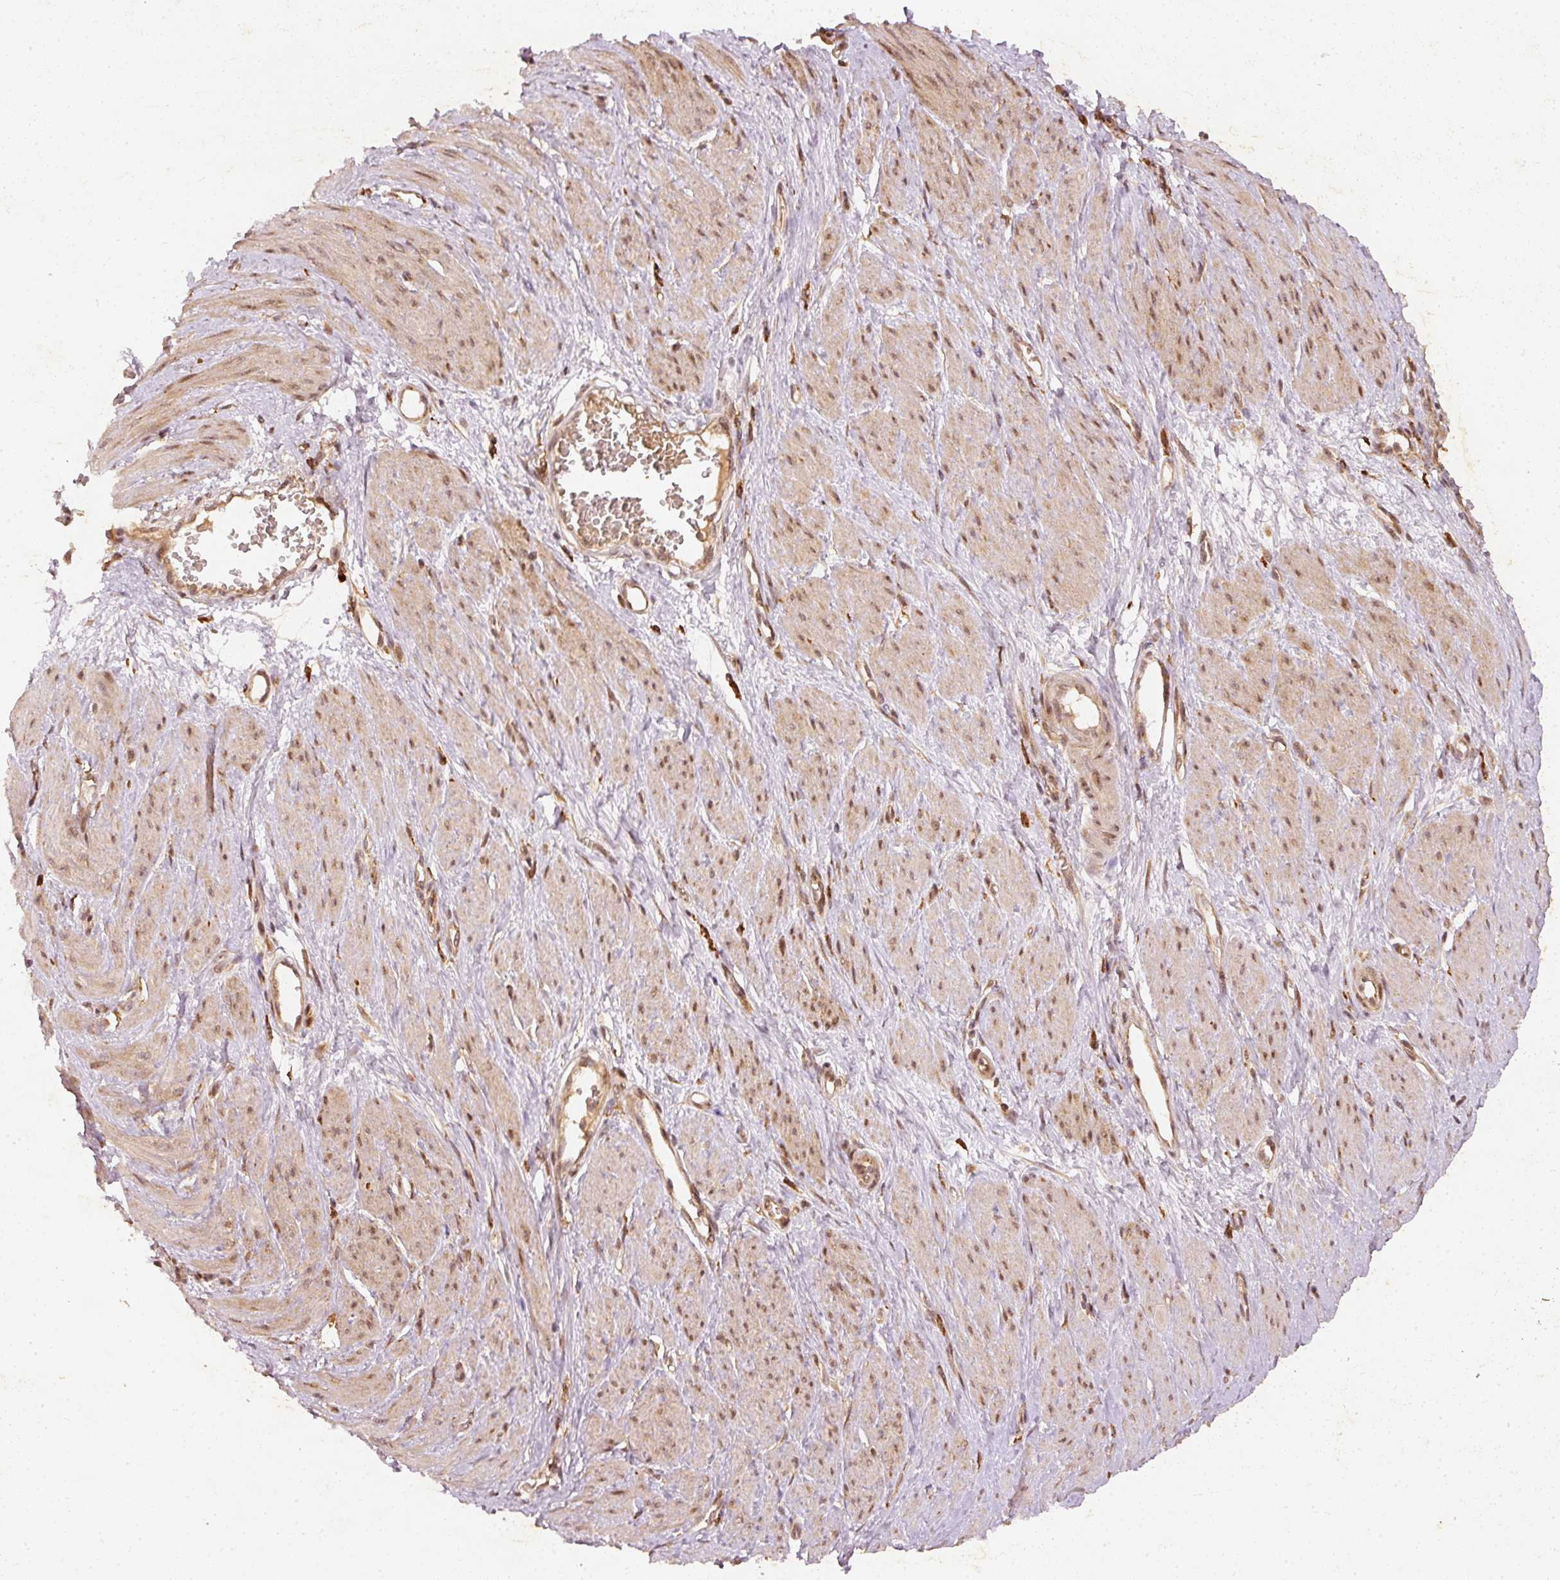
{"staining": {"intensity": "moderate", "quantity": ">75%", "location": "nuclear"}, "tissue": "smooth muscle", "cell_type": "Smooth muscle cells", "image_type": "normal", "snomed": [{"axis": "morphology", "description": "Normal tissue, NOS"}, {"axis": "topography", "description": "Smooth muscle"}, {"axis": "topography", "description": "Uterus"}], "caption": "Smooth muscle stained with DAB immunohistochemistry (IHC) exhibits medium levels of moderate nuclear positivity in about >75% of smooth muscle cells. Immunohistochemistry stains the protein of interest in brown and the nuclei are stained blue.", "gene": "ZNF580", "patient": {"sex": "female", "age": 39}}